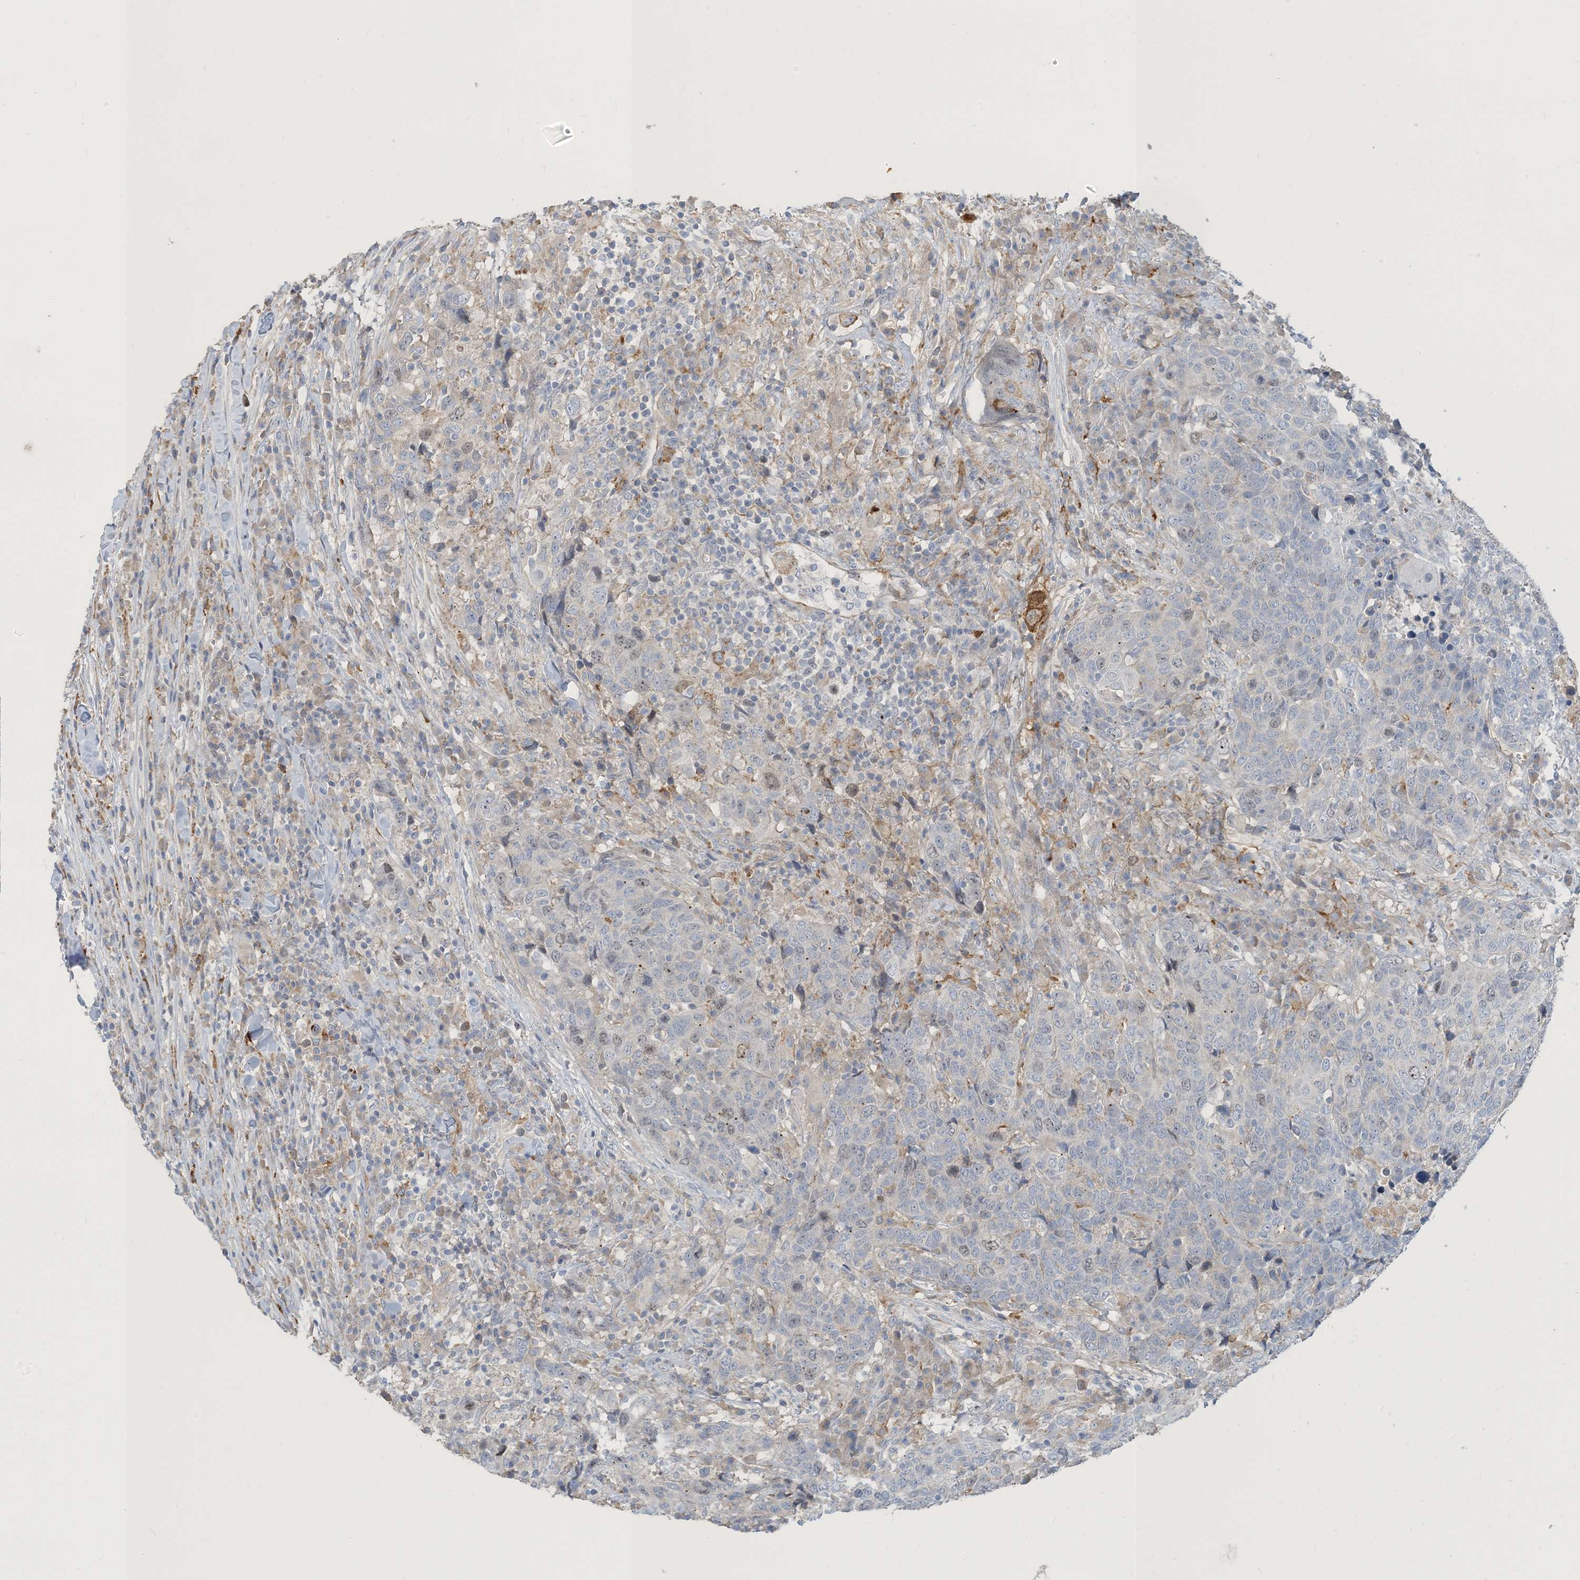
{"staining": {"intensity": "negative", "quantity": "none", "location": "none"}, "tissue": "head and neck cancer", "cell_type": "Tumor cells", "image_type": "cancer", "snomed": [{"axis": "morphology", "description": "Squamous cell carcinoma, NOS"}, {"axis": "topography", "description": "Head-Neck"}], "caption": "DAB immunohistochemical staining of human head and neck squamous cell carcinoma demonstrates no significant staining in tumor cells. (DAB IHC, high magnification).", "gene": "PEAR1", "patient": {"sex": "male", "age": 66}}